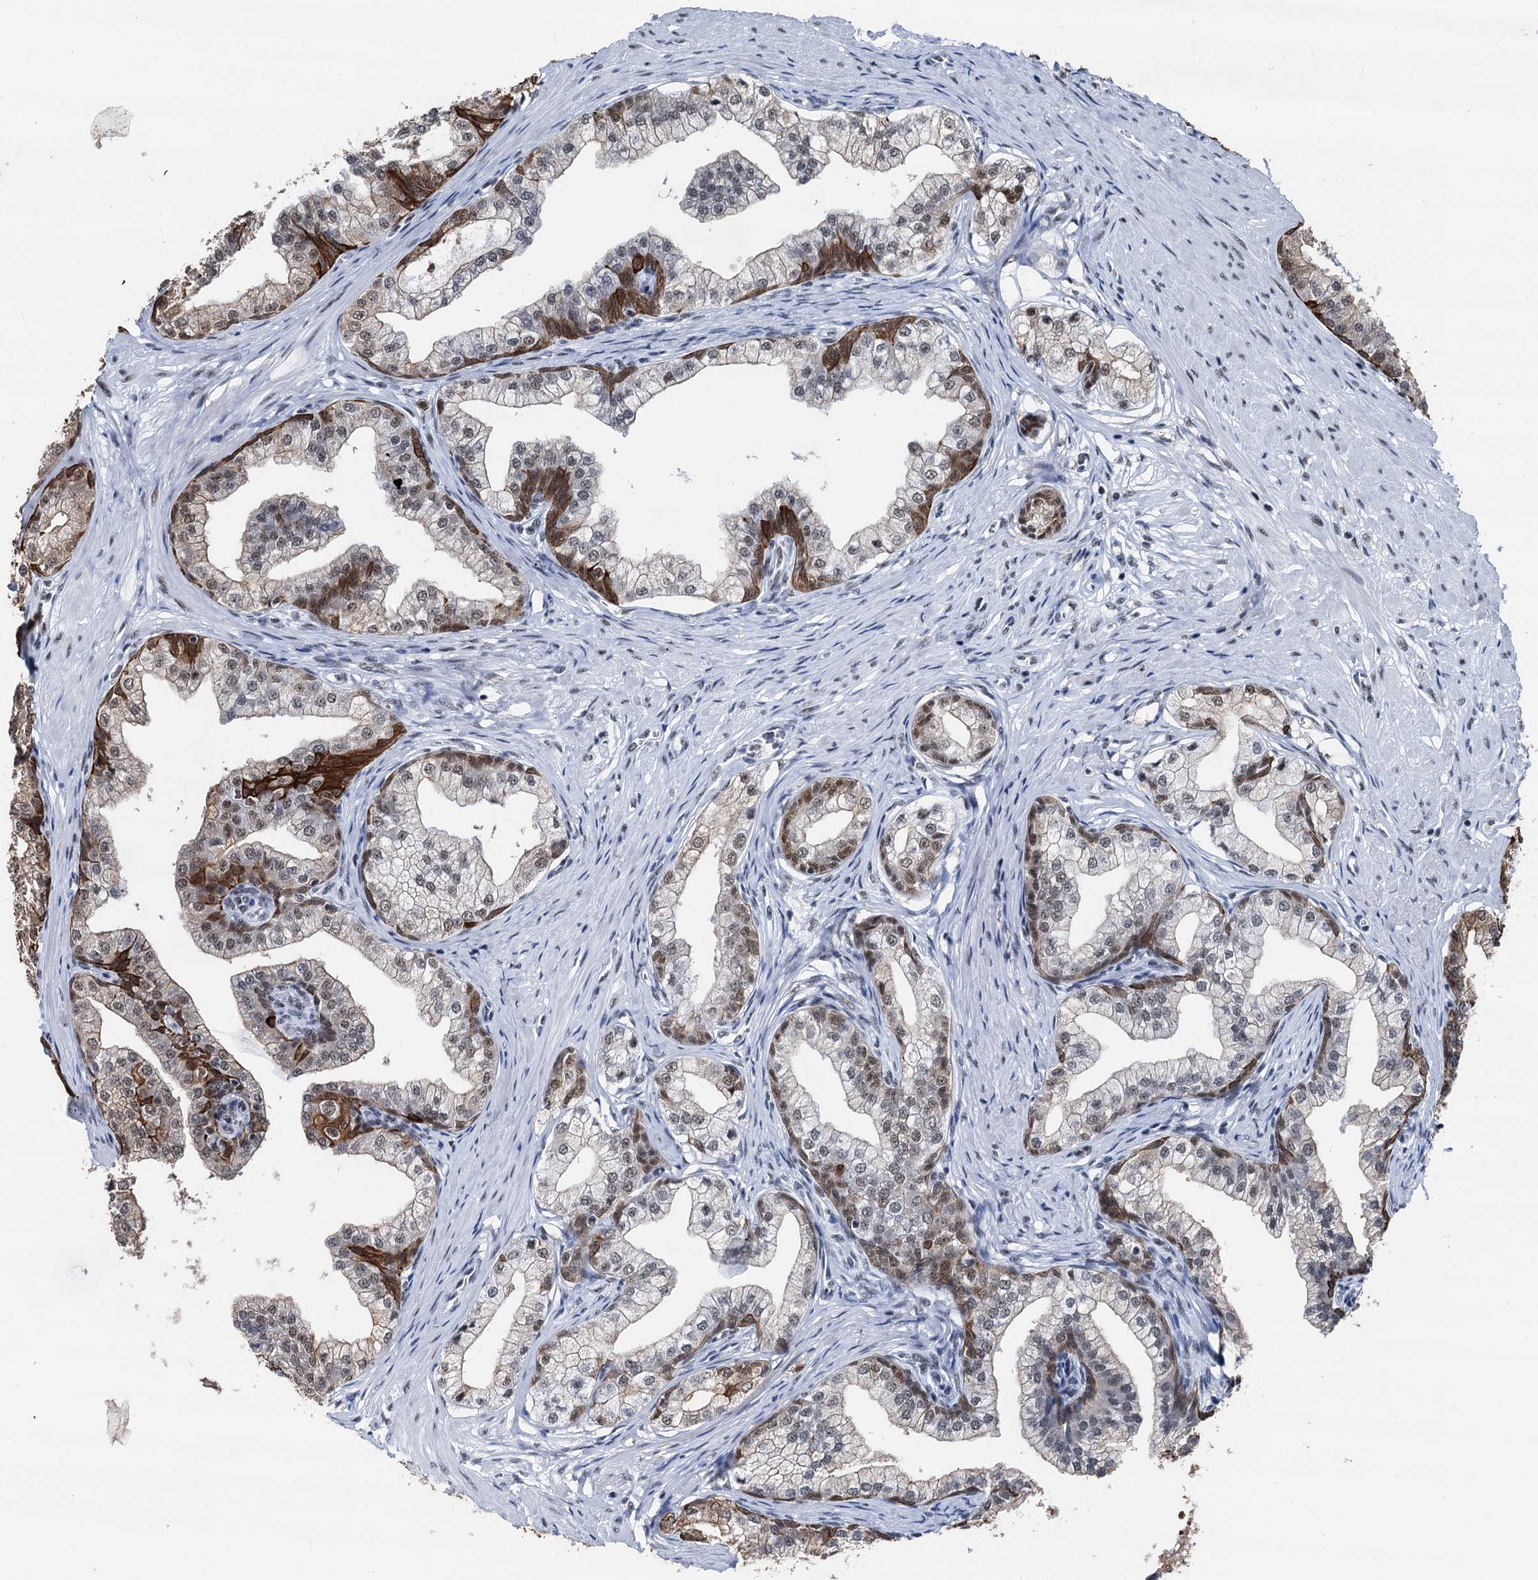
{"staining": {"intensity": "strong", "quantity": "25%-75%", "location": "cytoplasmic/membranous,nuclear"}, "tissue": "prostate", "cell_type": "Glandular cells", "image_type": "normal", "snomed": [{"axis": "morphology", "description": "Normal tissue, NOS"}, {"axis": "topography", "description": "Prostate"}], "caption": "Glandular cells reveal high levels of strong cytoplasmic/membranous,nuclear staining in approximately 25%-75% of cells in normal prostate. (DAB (3,3'-diaminobenzidine) IHC, brown staining for protein, blue staining for nuclei).", "gene": "DDX23", "patient": {"sex": "male", "age": 60}}